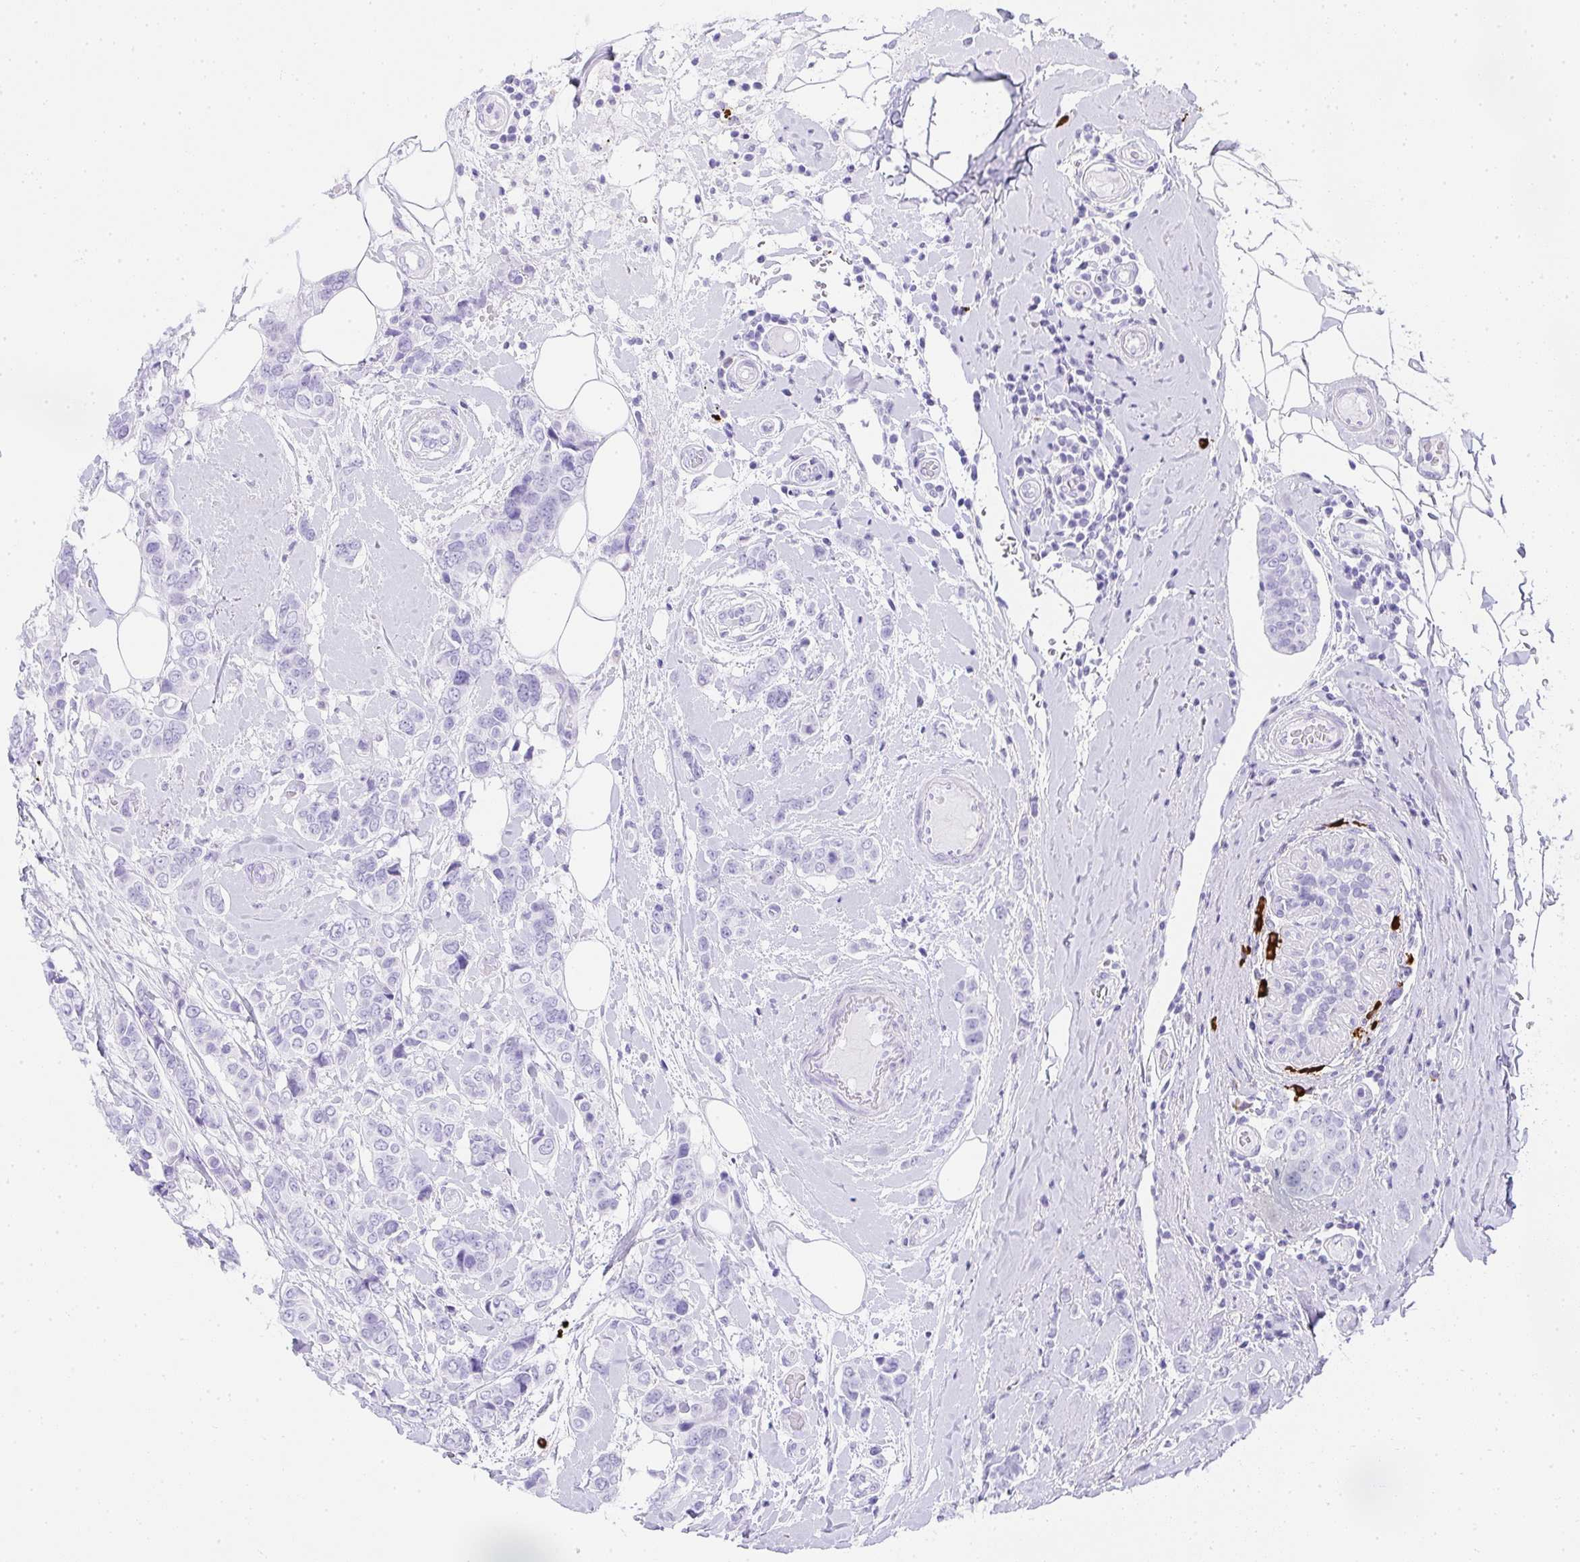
{"staining": {"intensity": "negative", "quantity": "none", "location": "none"}, "tissue": "breast cancer", "cell_type": "Tumor cells", "image_type": "cancer", "snomed": [{"axis": "morphology", "description": "Lobular carcinoma"}, {"axis": "topography", "description": "Breast"}], "caption": "A high-resolution image shows immunohistochemistry (IHC) staining of breast lobular carcinoma, which reveals no significant staining in tumor cells.", "gene": "CDADC1", "patient": {"sex": "female", "age": 51}}